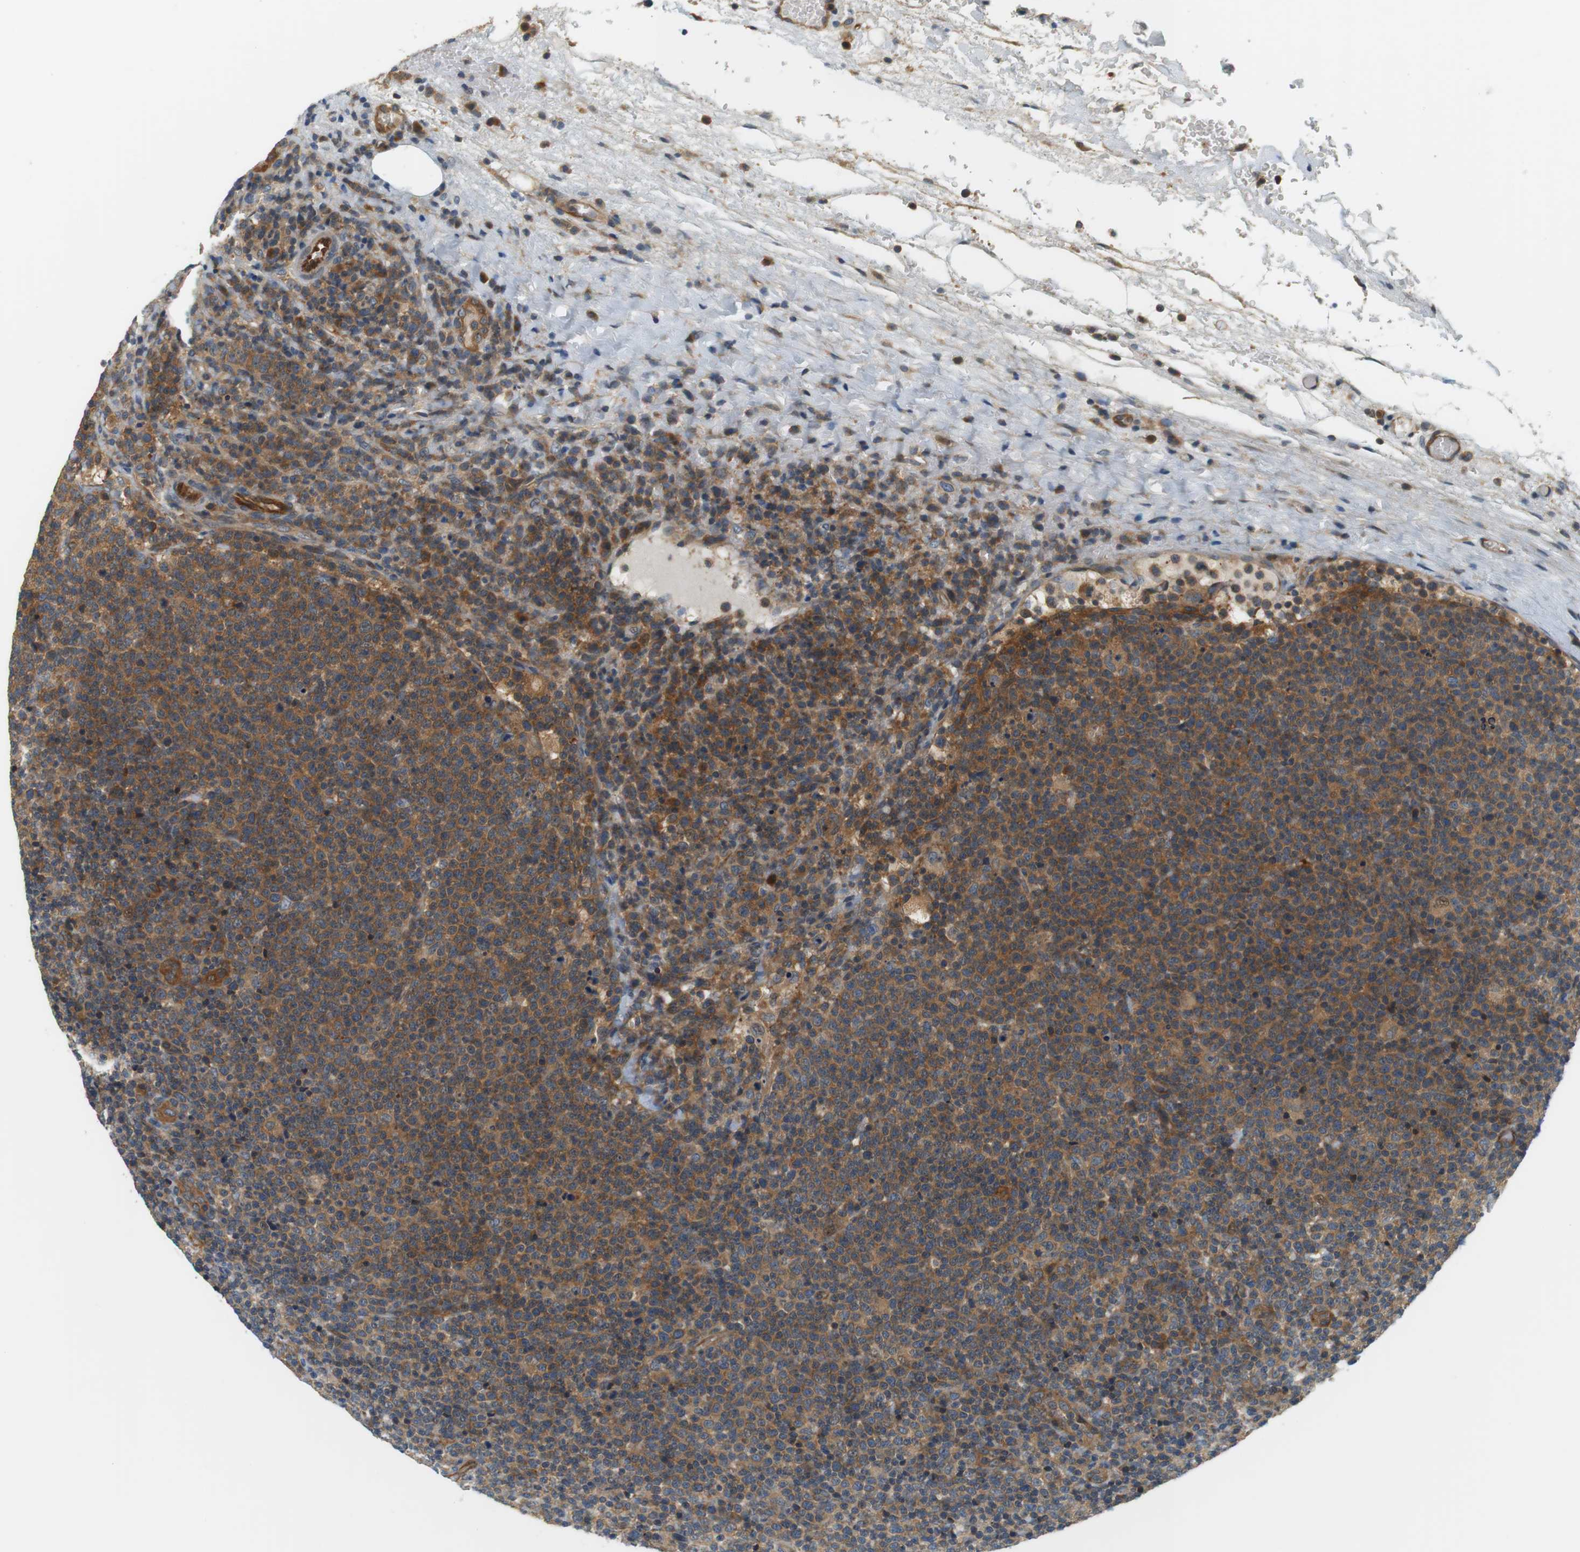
{"staining": {"intensity": "moderate", "quantity": ">75%", "location": "cytoplasmic/membranous"}, "tissue": "lymphoma", "cell_type": "Tumor cells", "image_type": "cancer", "snomed": [{"axis": "morphology", "description": "Malignant lymphoma, non-Hodgkin's type, High grade"}, {"axis": "topography", "description": "Lymph node"}], "caption": "Human lymphoma stained for a protein (brown) shows moderate cytoplasmic/membranous positive expression in about >75% of tumor cells.", "gene": "SH3GLB1", "patient": {"sex": "male", "age": 61}}